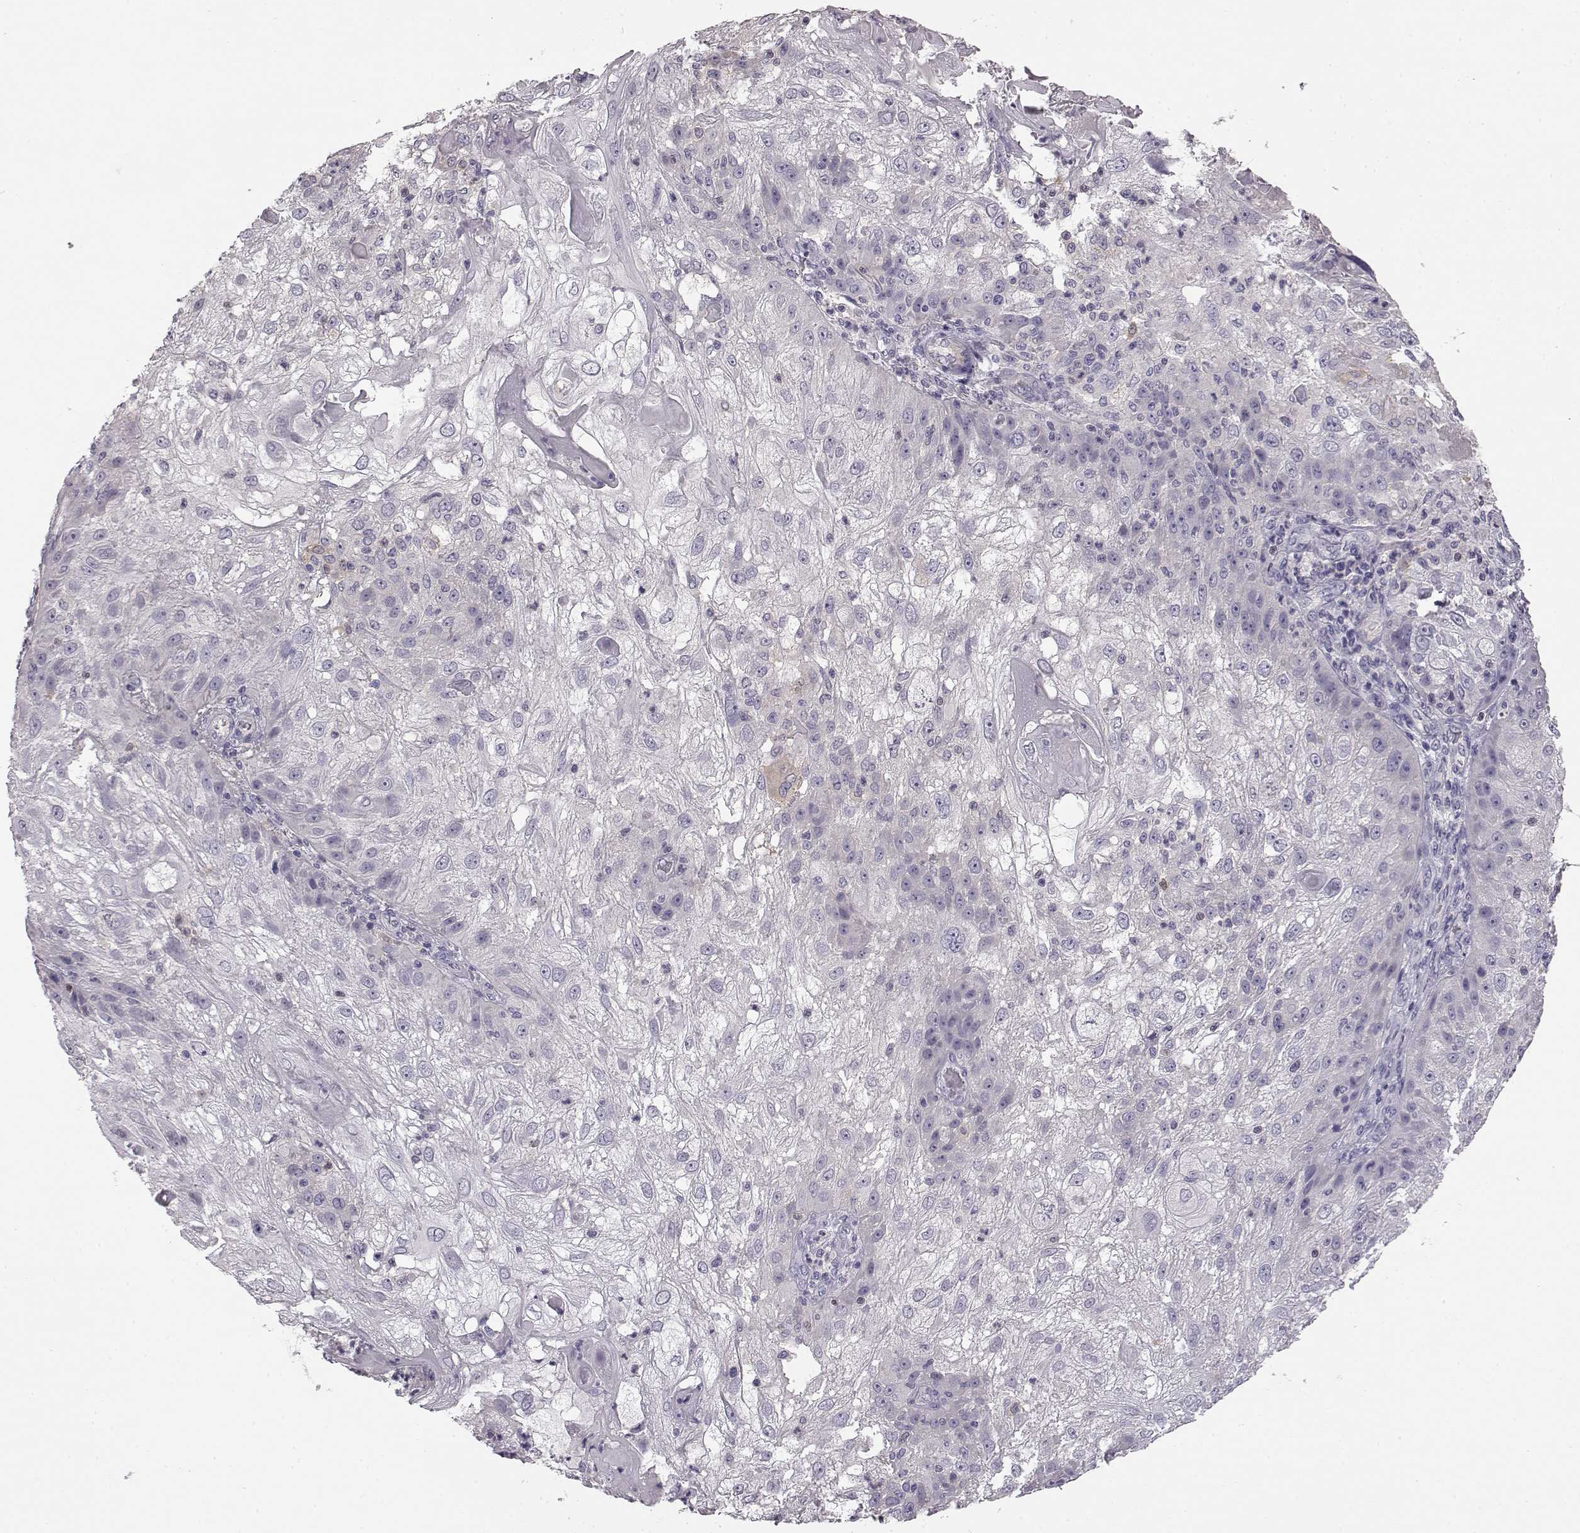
{"staining": {"intensity": "negative", "quantity": "none", "location": "none"}, "tissue": "skin cancer", "cell_type": "Tumor cells", "image_type": "cancer", "snomed": [{"axis": "morphology", "description": "Normal tissue, NOS"}, {"axis": "morphology", "description": "Squamous cell carcinoma, NOS"}, {"axis": "topography", "description": "Skin"}], "caption": "Skin cancer was stained to show a protein in brown. There is no significant positivity in tumor cells.", "gene": "KRT85", "patient": {"sex": "female", "age": 83}}